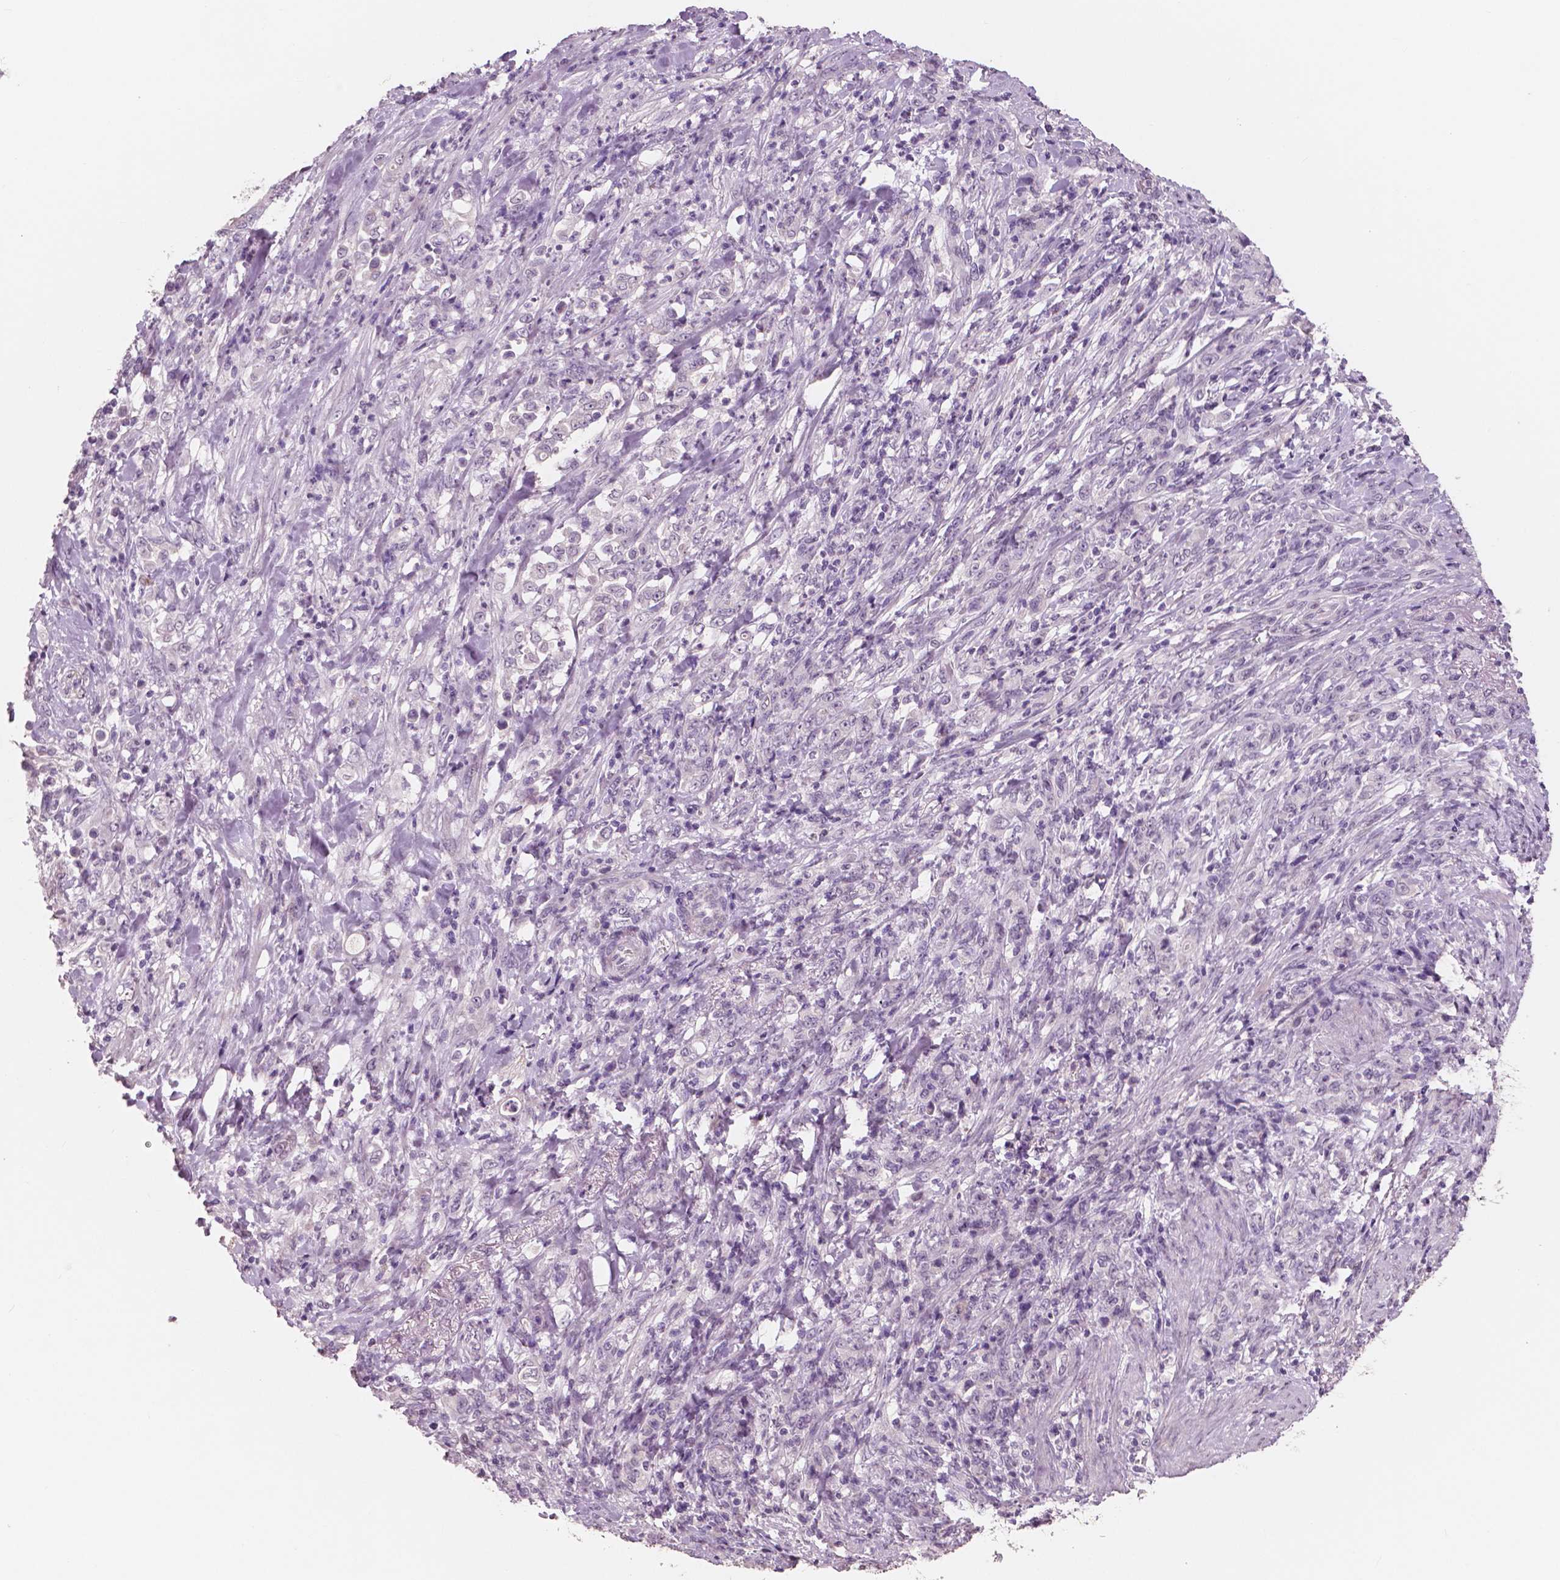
{"staining": {"intensity": "negative", "quantity": "none", "location": "none"}, "tissue": "stomach cancer", "cell_type": "Tumor cells", "image_type": "cancer", "snomed": [{"axis": "morphology", "description": "Adenocarcinoma, NOS"}, {"axis": "topography", "description": "Stomach"}], "caption": "The image reveals no staining of tumor cells in stomach cancer (adenocarcinoma).", "gene": "NECAB1", "patient": {"sex": "female", "age": 79}}